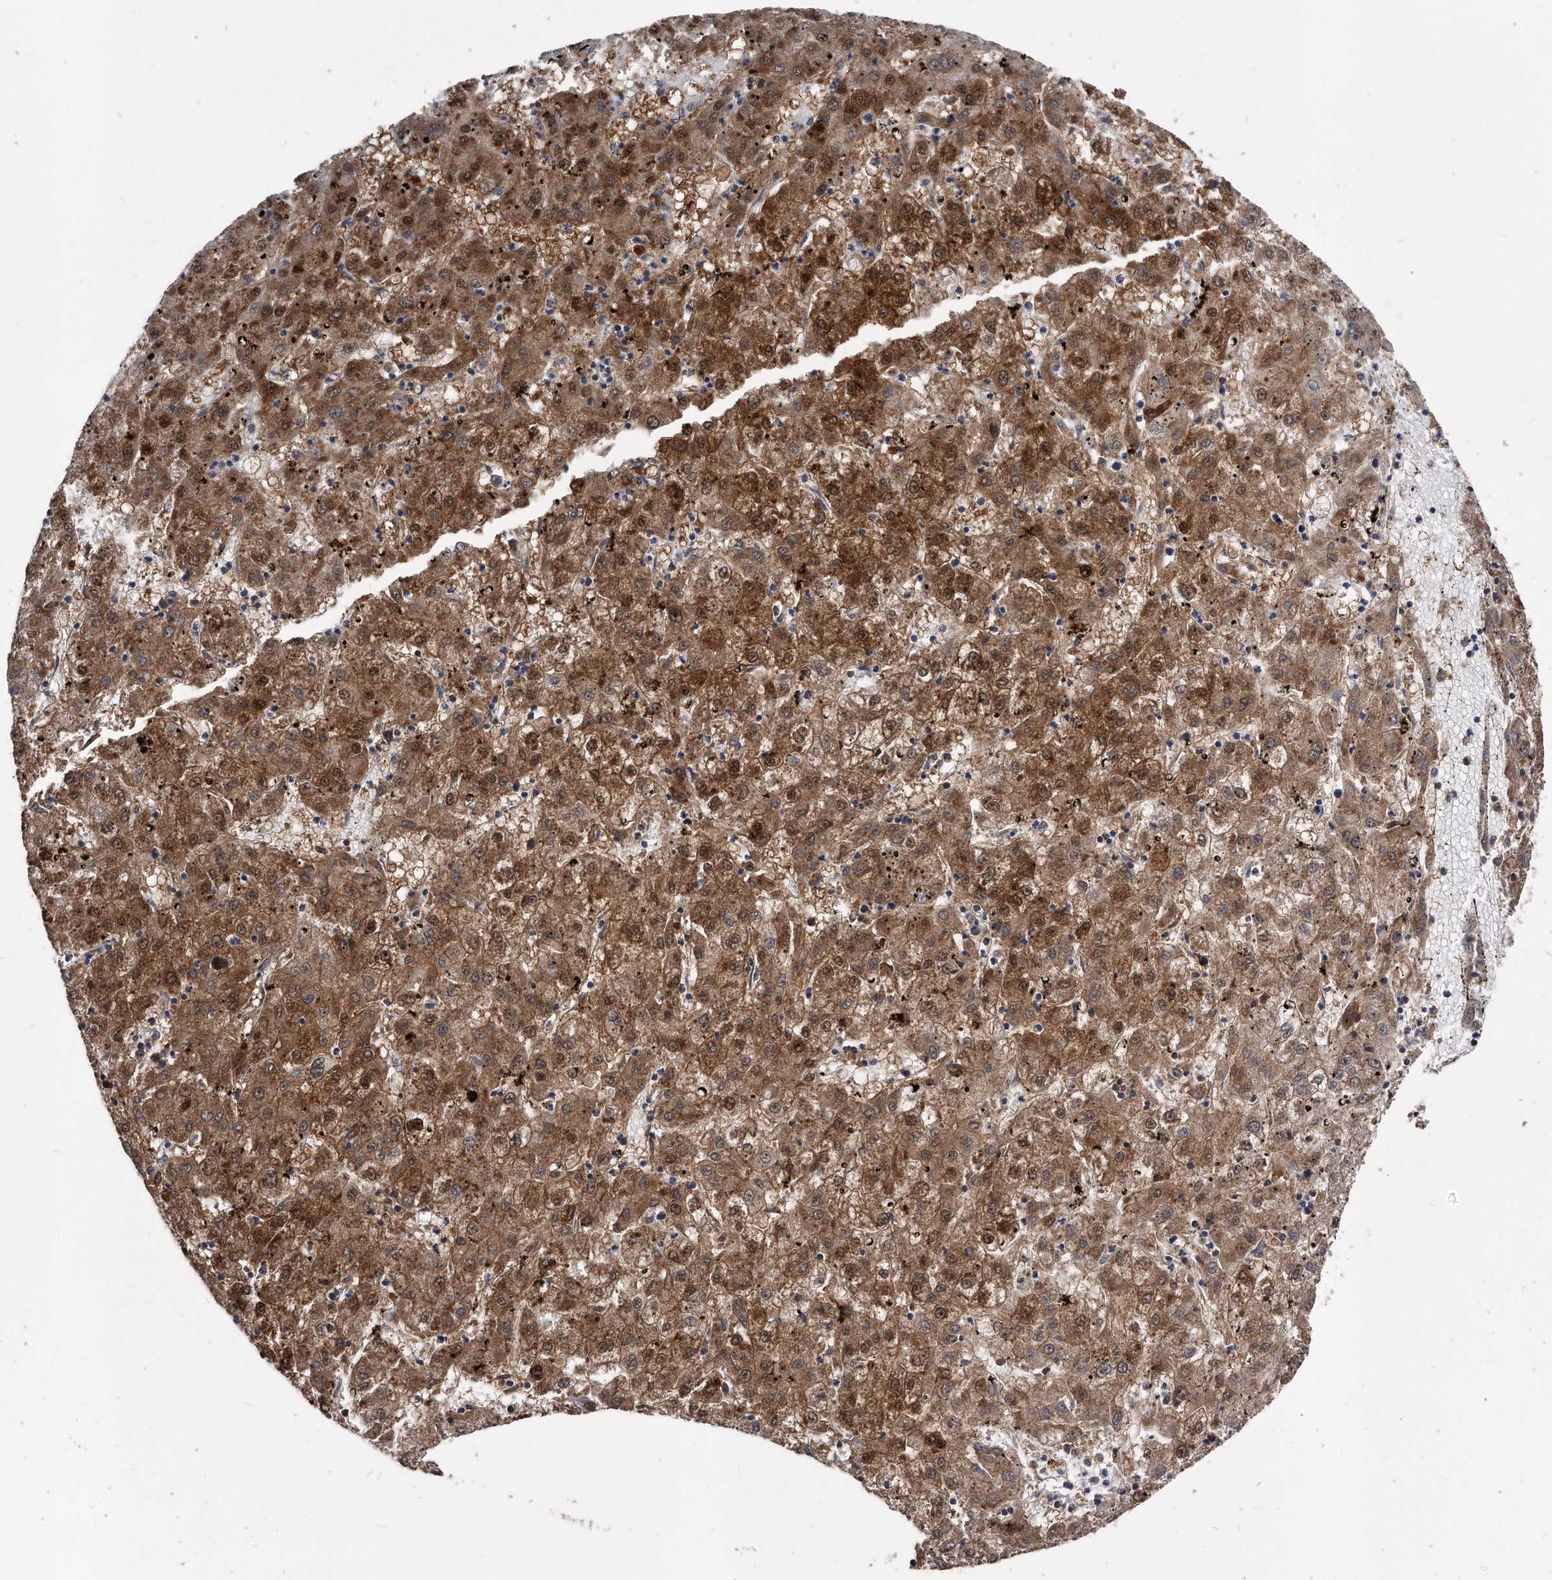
{"staining": {"intensity": "strong", "quantity": ">75%", "location": "cytoplasmic/membranous"}, "tissue": "liver cancer", "cell_type": "Tumor cells", "image_type": "cancer", "snomed": [{"axis": "morphology", "description": "Carcinoma, Hepatocellular, NOS"}, {"axis": "topography", "description": "Liver"}], "caption": "Liver cancer (hepatocellular carcinoma) was stained to show a protein in brown. There is high levels of strong cytoplasmic/membranous expression in about >75% of tumor cells. The protein of interest is shown in brown color, while the nuclei are stained blue.", "gene": "IL20RA", "patient": {"sex": "male", "age": 72}}